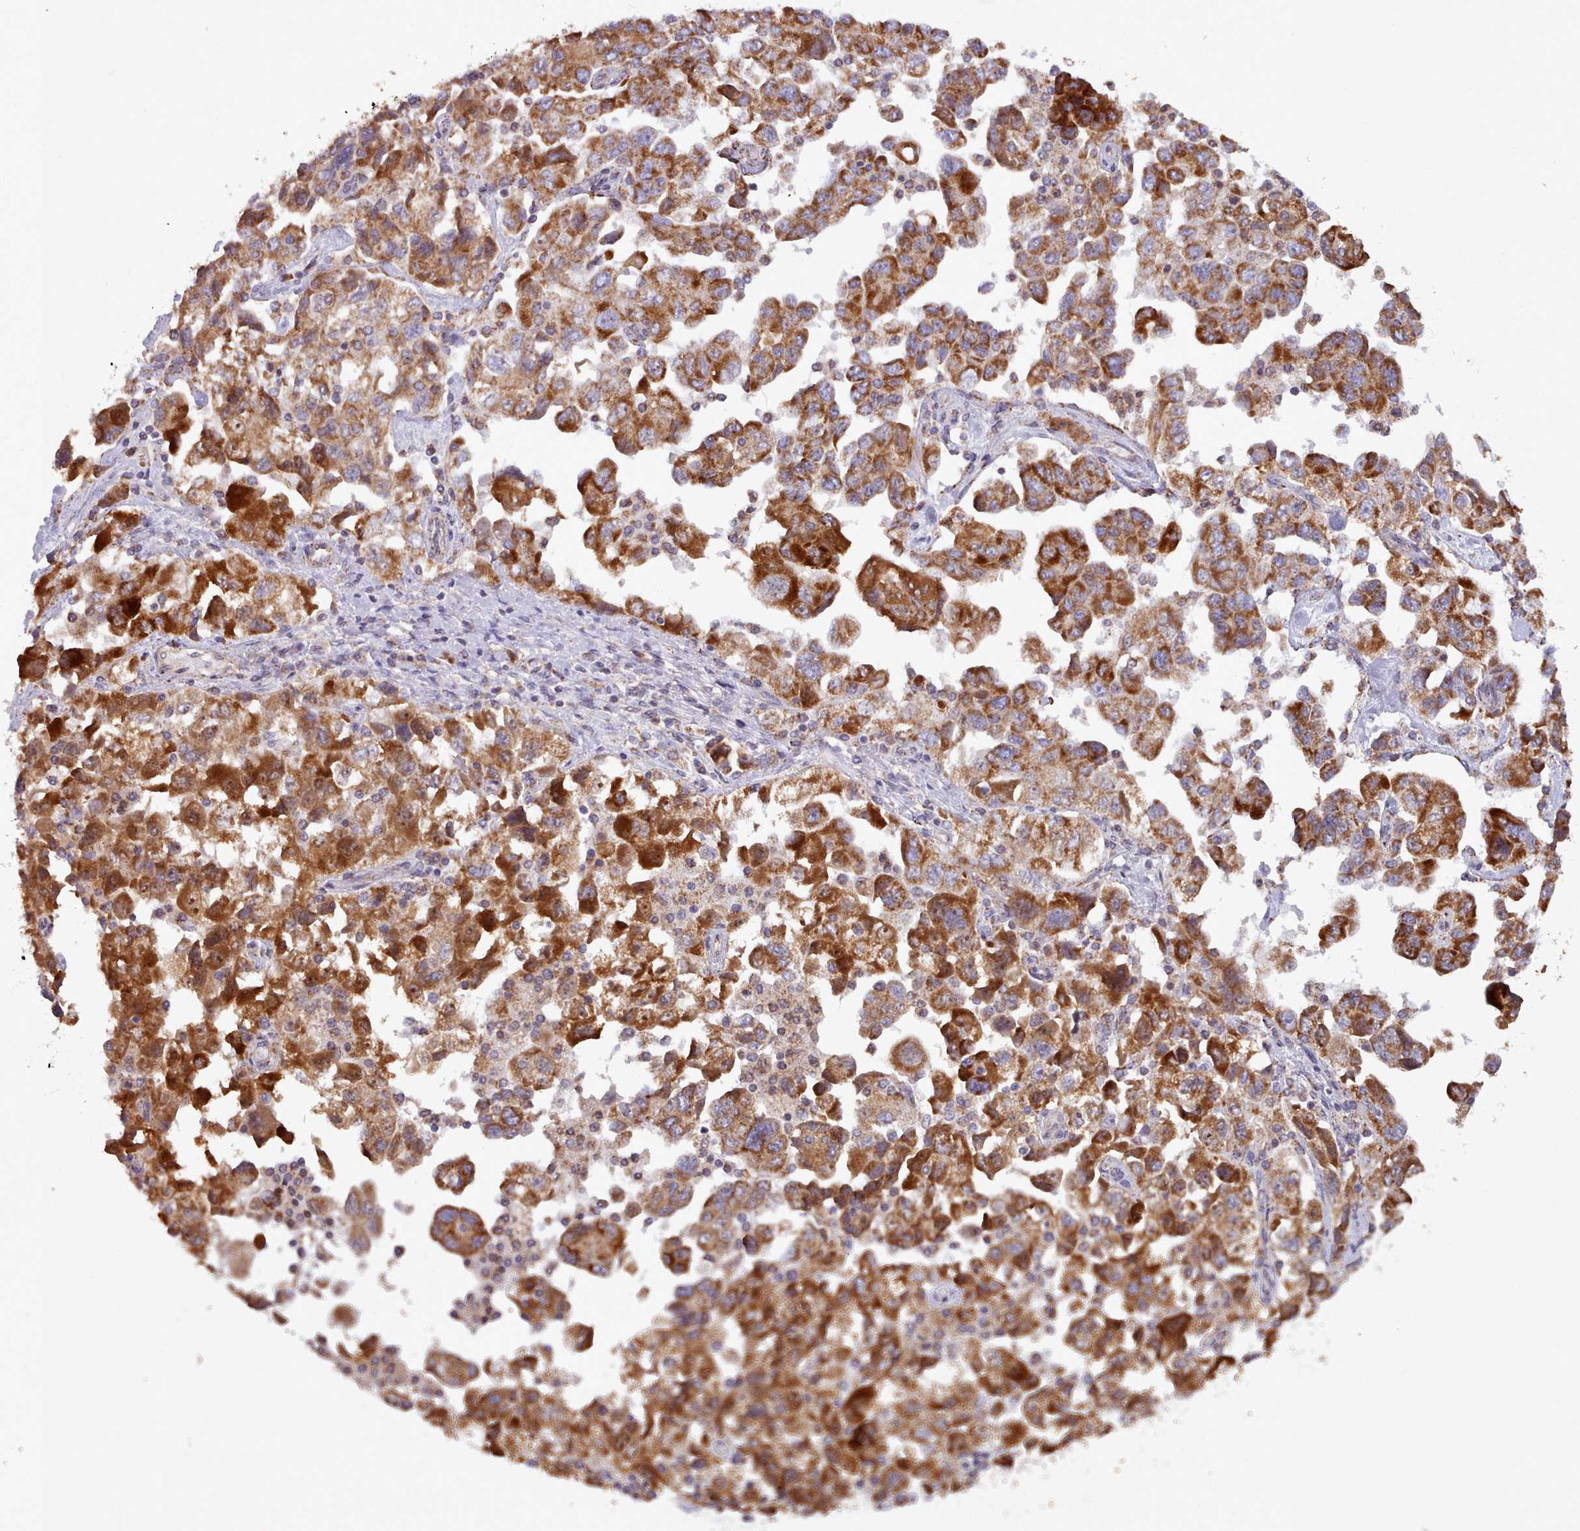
{"staining": {"intensity": "strong", "quantity": ">75%", "location": "cytoplasmic/membranous"}, "tissue": "ovarian cancer", "cell_type": "Tumor cells", "image_type": "cancer", "snomed": [{"axis": "morphology", "description": "Carcinoma, NOS"}, {"axis": "morphology", "description": "Cystadenocarcinoma, serous, NOS"}, {"axis": "topography", "description": "Ovary"}], "caption": "The photomicrograph demonstrates a brown stain indicating the presence of a protein in the cytoplasmic/membranous of tumor cells in serous cystadenocarcinoma (ovarian).", "gene": "HSDL2", "patient": {"sex": "female", "age": 69}}